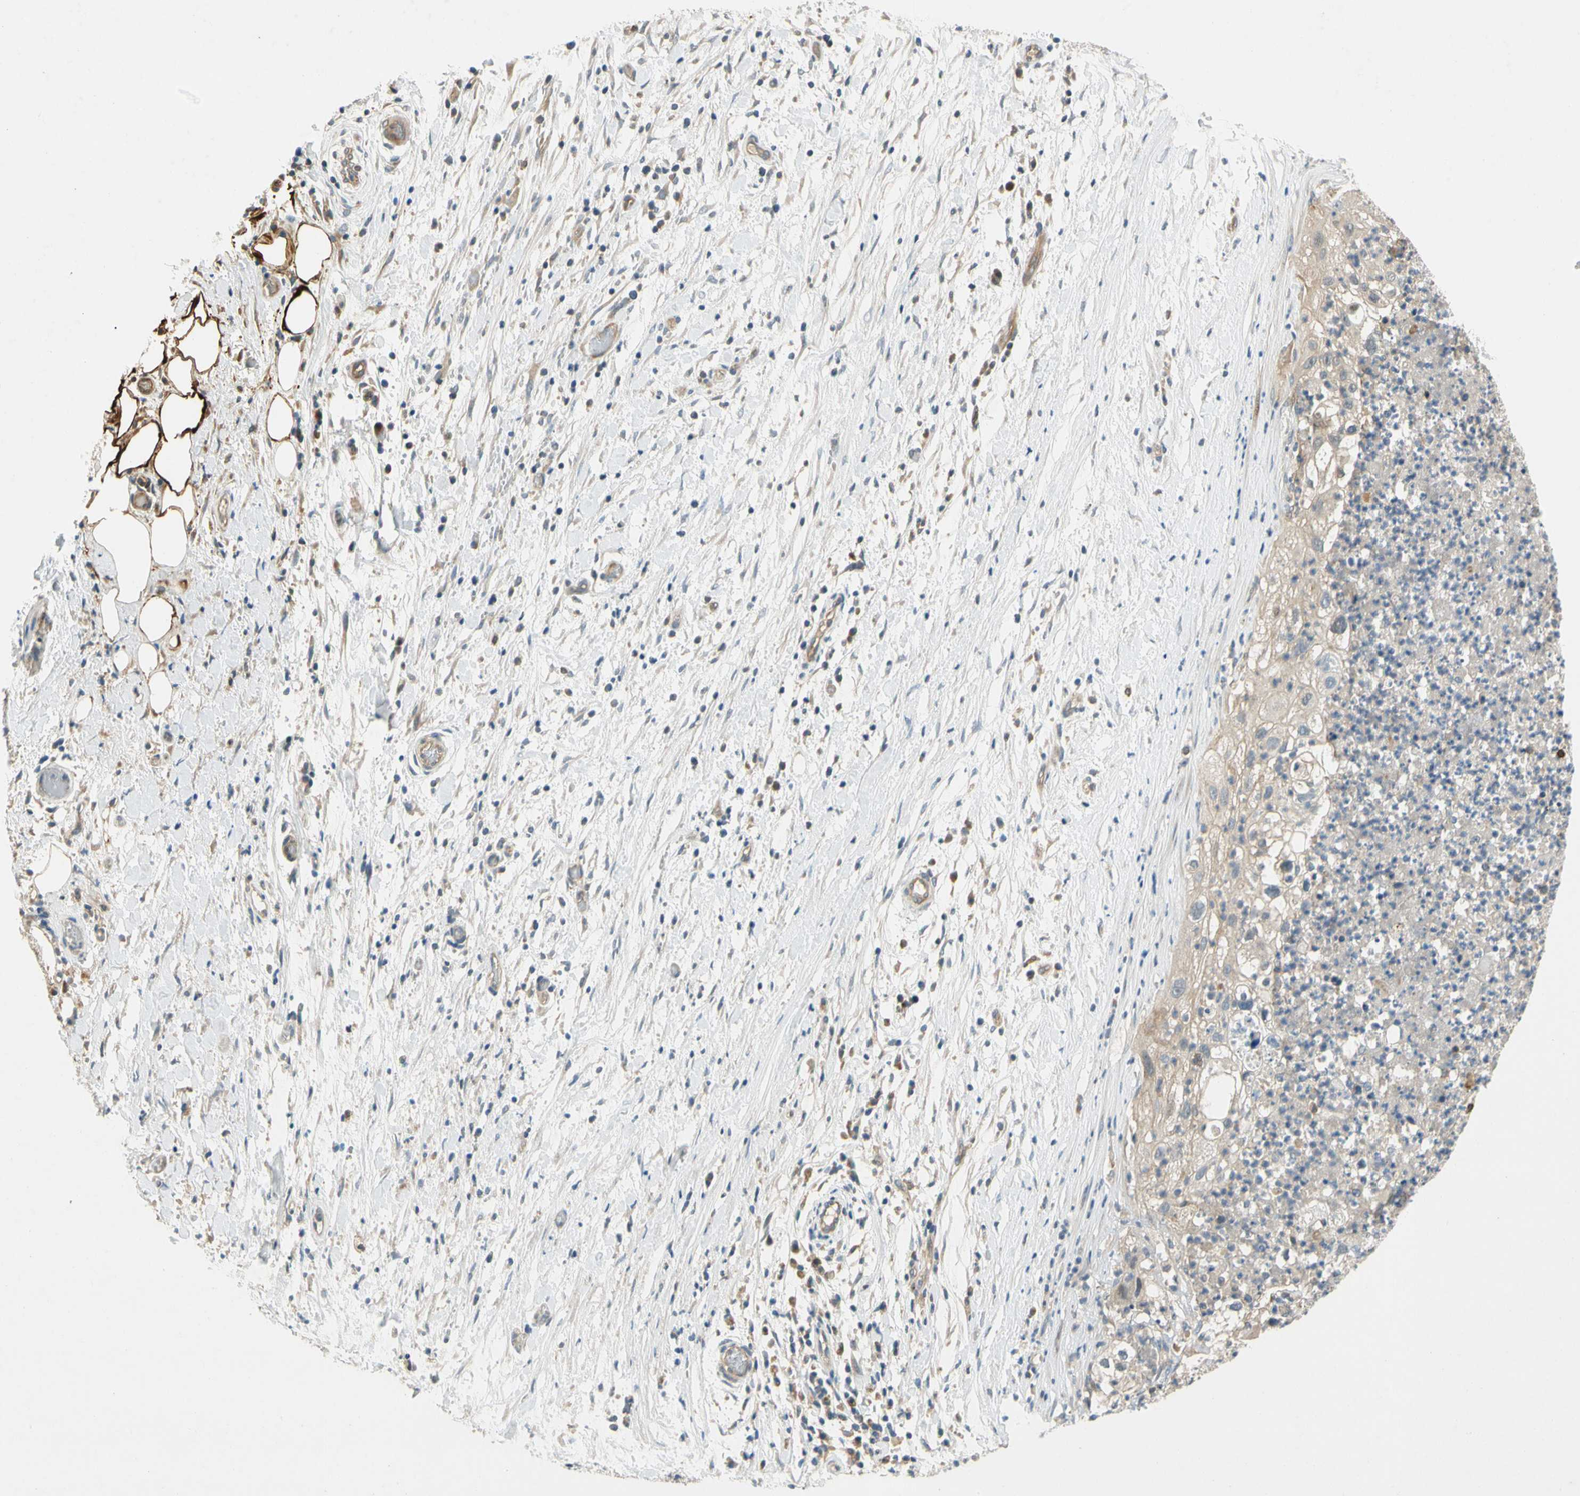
{"staining": {"intensity": "weak", "quantity": ">75%", "location": "cytoplasmic/membranous"}, "tissue": "lung cancer", "cell_type": "Tumor cells", "image_type": "cancer", "snomed": [{"axis": "morphology", "description": "Inflammation, NOS"}, {"axis": "morphology", "description": "Squamous cell carcinoma, NOS"}, {"axis": "topography", "description": "Lymph node"}, {"axis": "topography", "description": "Soft tissue"}, {"axis": "topography", "description": "Lung"}], "caption": "This micrograph demonstrates immunohistochemistry (IHC) staining of lung cancer (squamous cell carcinoma), with low weak cytoplasmic/membranous expression in about >75% of tumor cells.", "gene": "GATD1", "patient": {"sex": "male", "age": 66}}